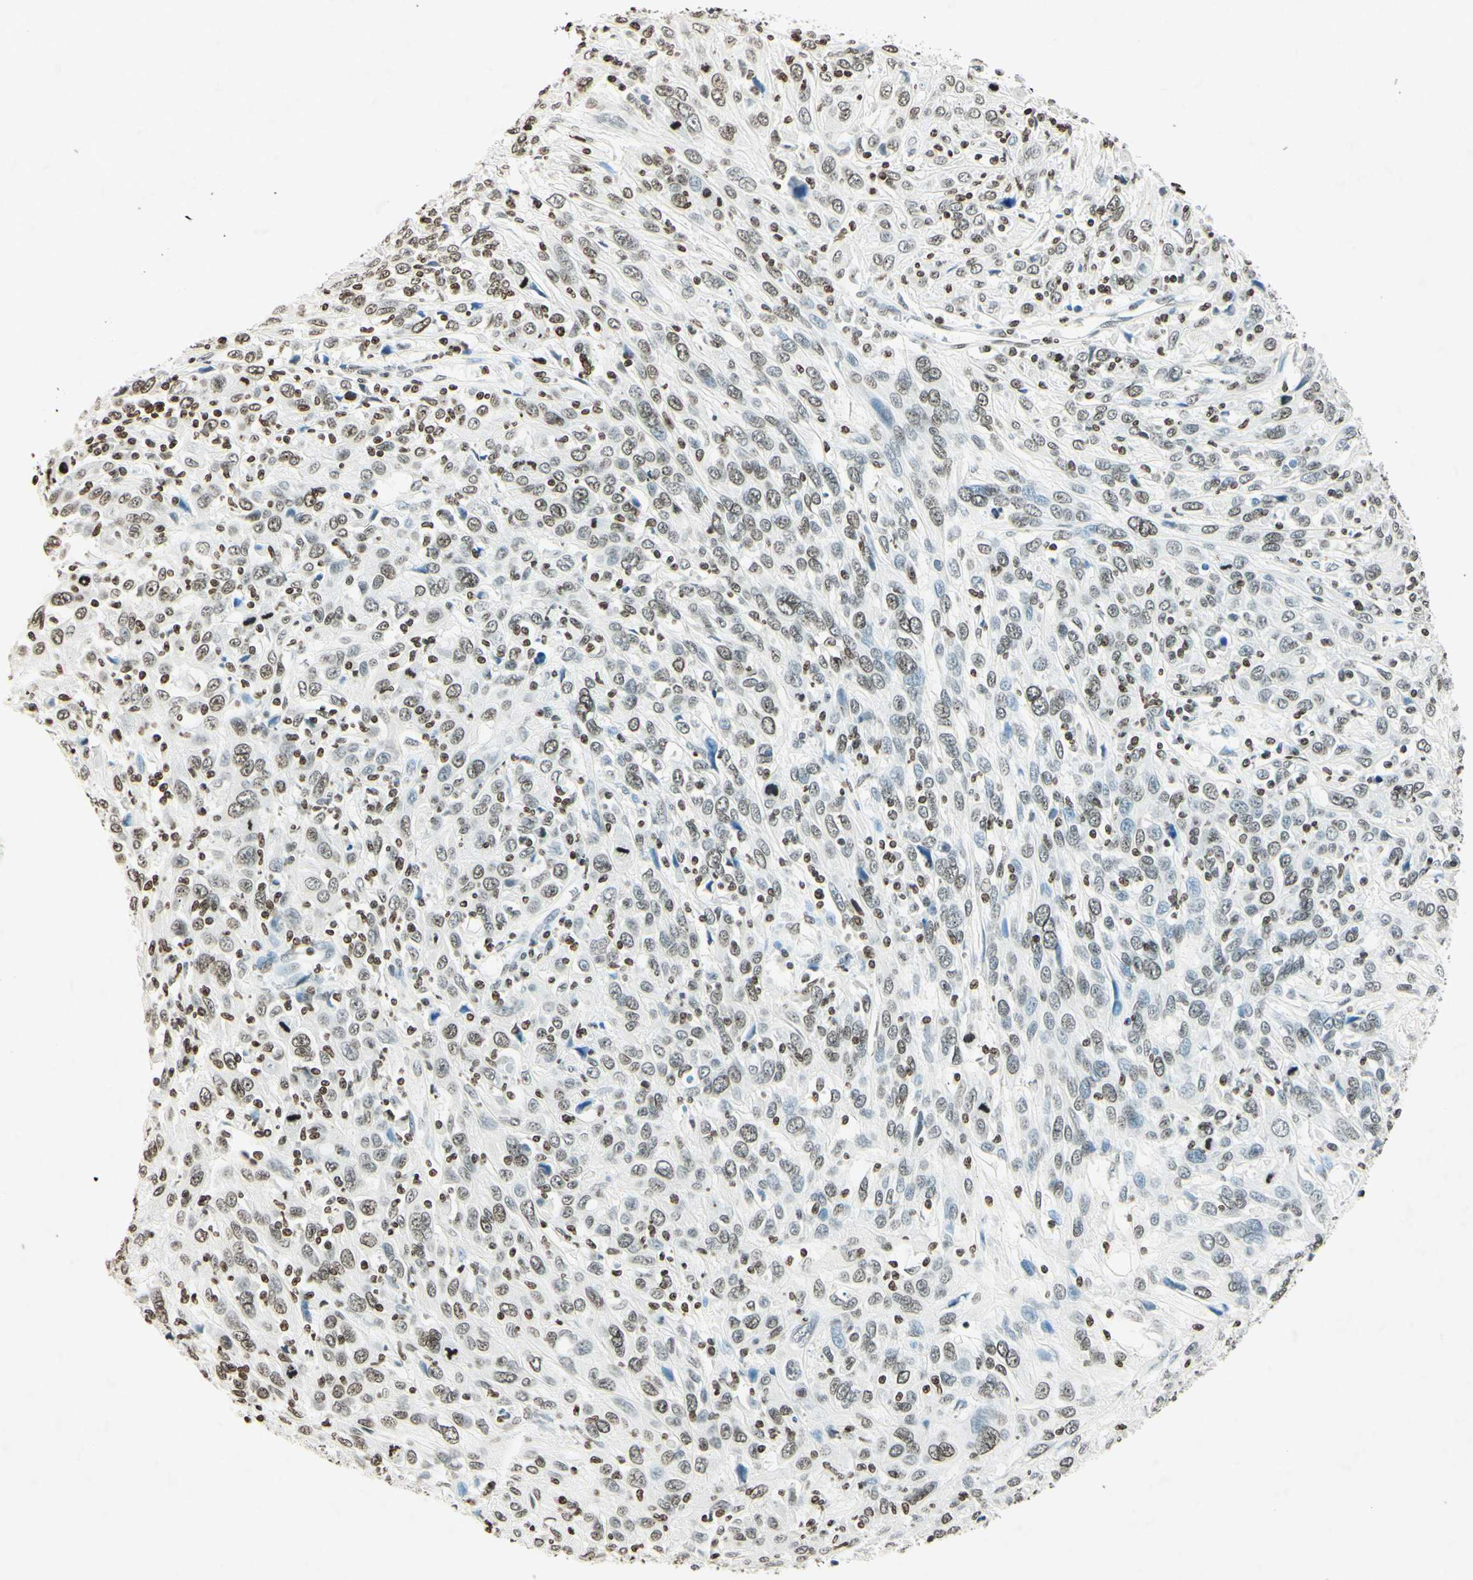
{"staining": {"intensity": "weak", "quantity": "25%-75%", "location": "nuclear"}, "tissue": "cervical cancer", "cell_type": "Tumor cells", "image_type": "cancer", "snomed": [{"axis": "morphology", "description": "Squamous cell carcinoma, NOS"}, {"axis": "topography", "description": "Cervix"}], "caption": "Immunohistochemistry (IHC) of squamous cell carcinoma (cervical) displays low levels of weak nuclear positivity in approximately 25%-75% of tumor cells.", "gene": "MSH2", "patient": {"sex": "female", "age": 46}}